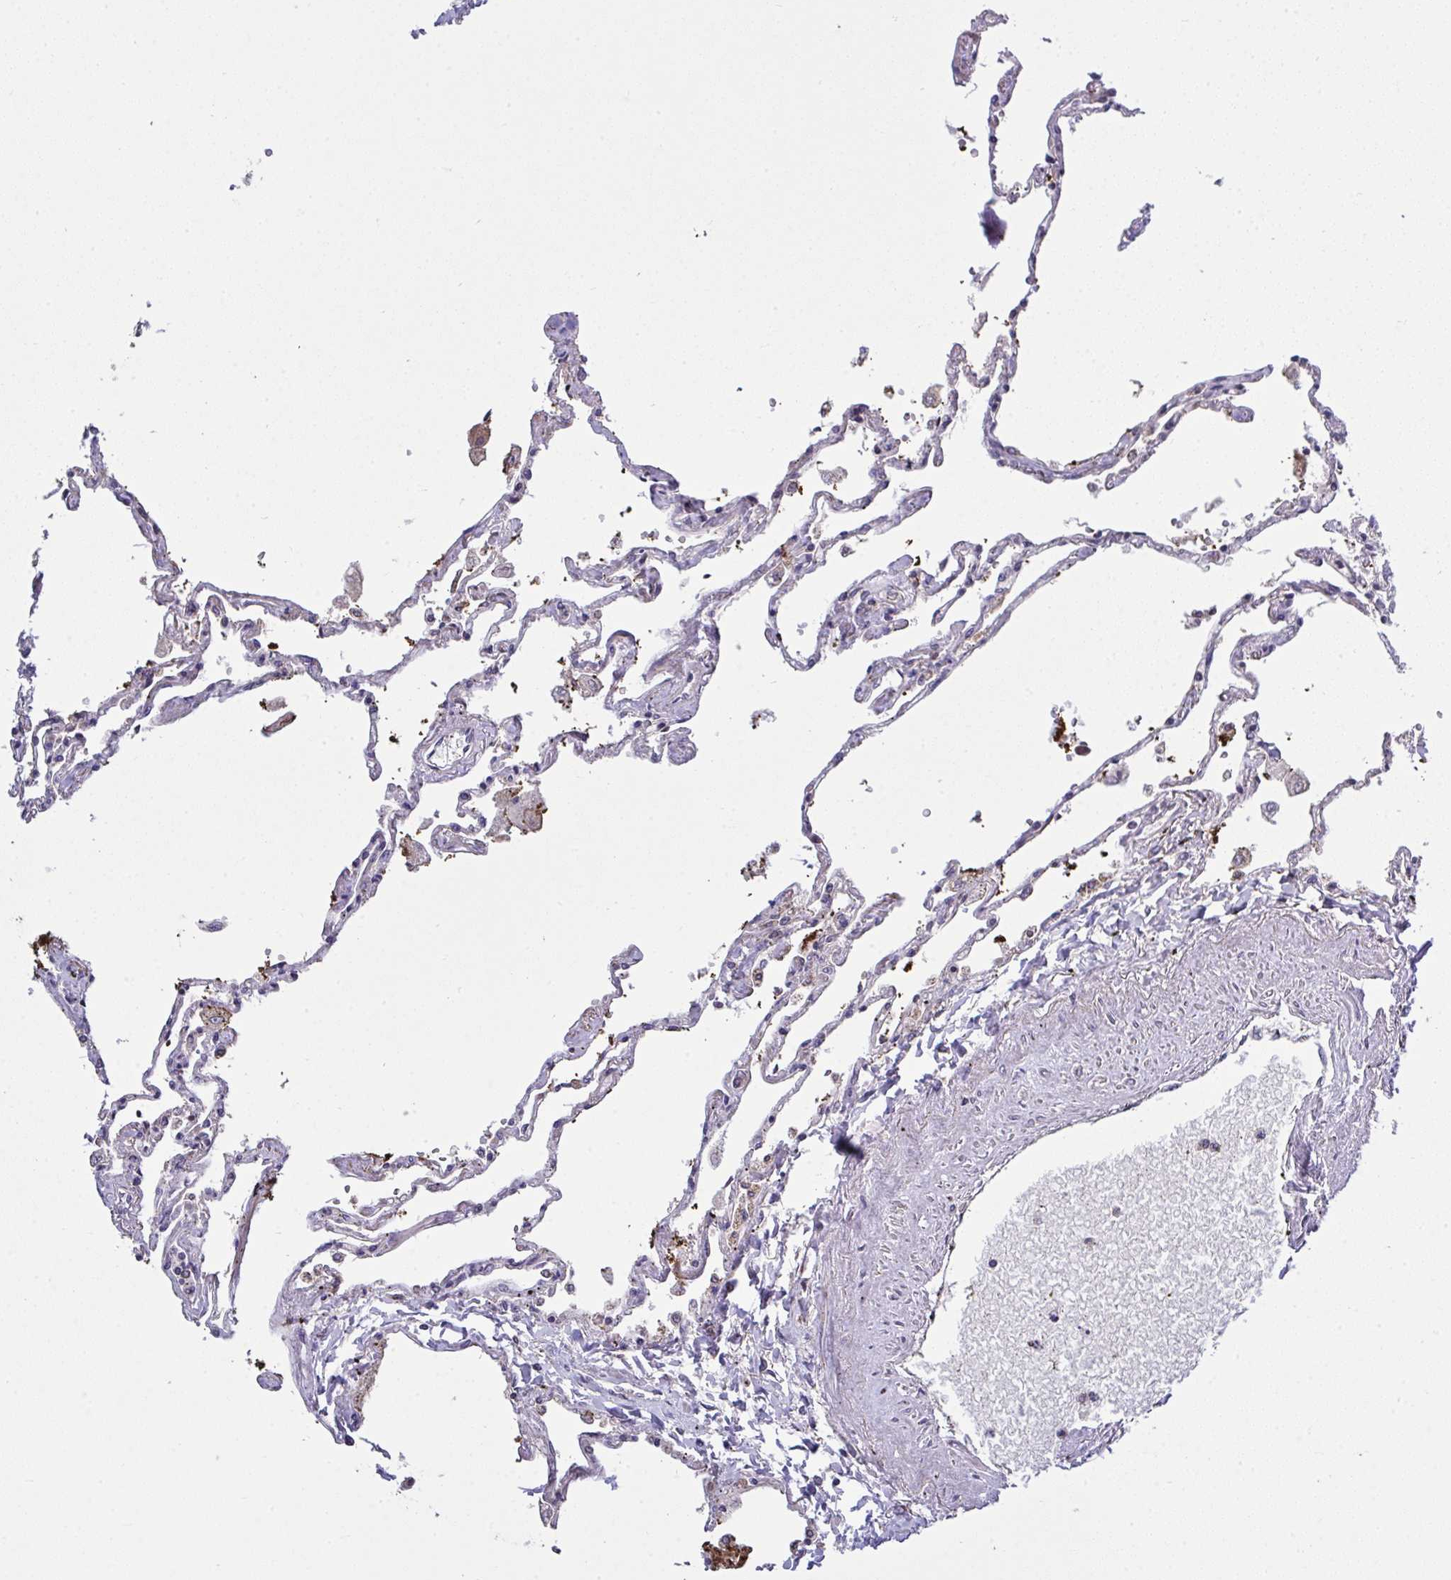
{"staining": {"intensity": "negative", "quantity": "none", "location": "none"}, "tissue": "lung", "cell_type": "Alveolar cells", "image_type": "normal", "snomed": [{"axis": "morphology", "description": "Normal tissue, NOS"}, {"axis": "topography", "description": "Lung"}], "caption": "This is an immunohistochemistry image of normal human lung. There is no positivity in alveolar cells.", "gene": "PPM1H", "patient": {"sex": "female", "age": 67}}